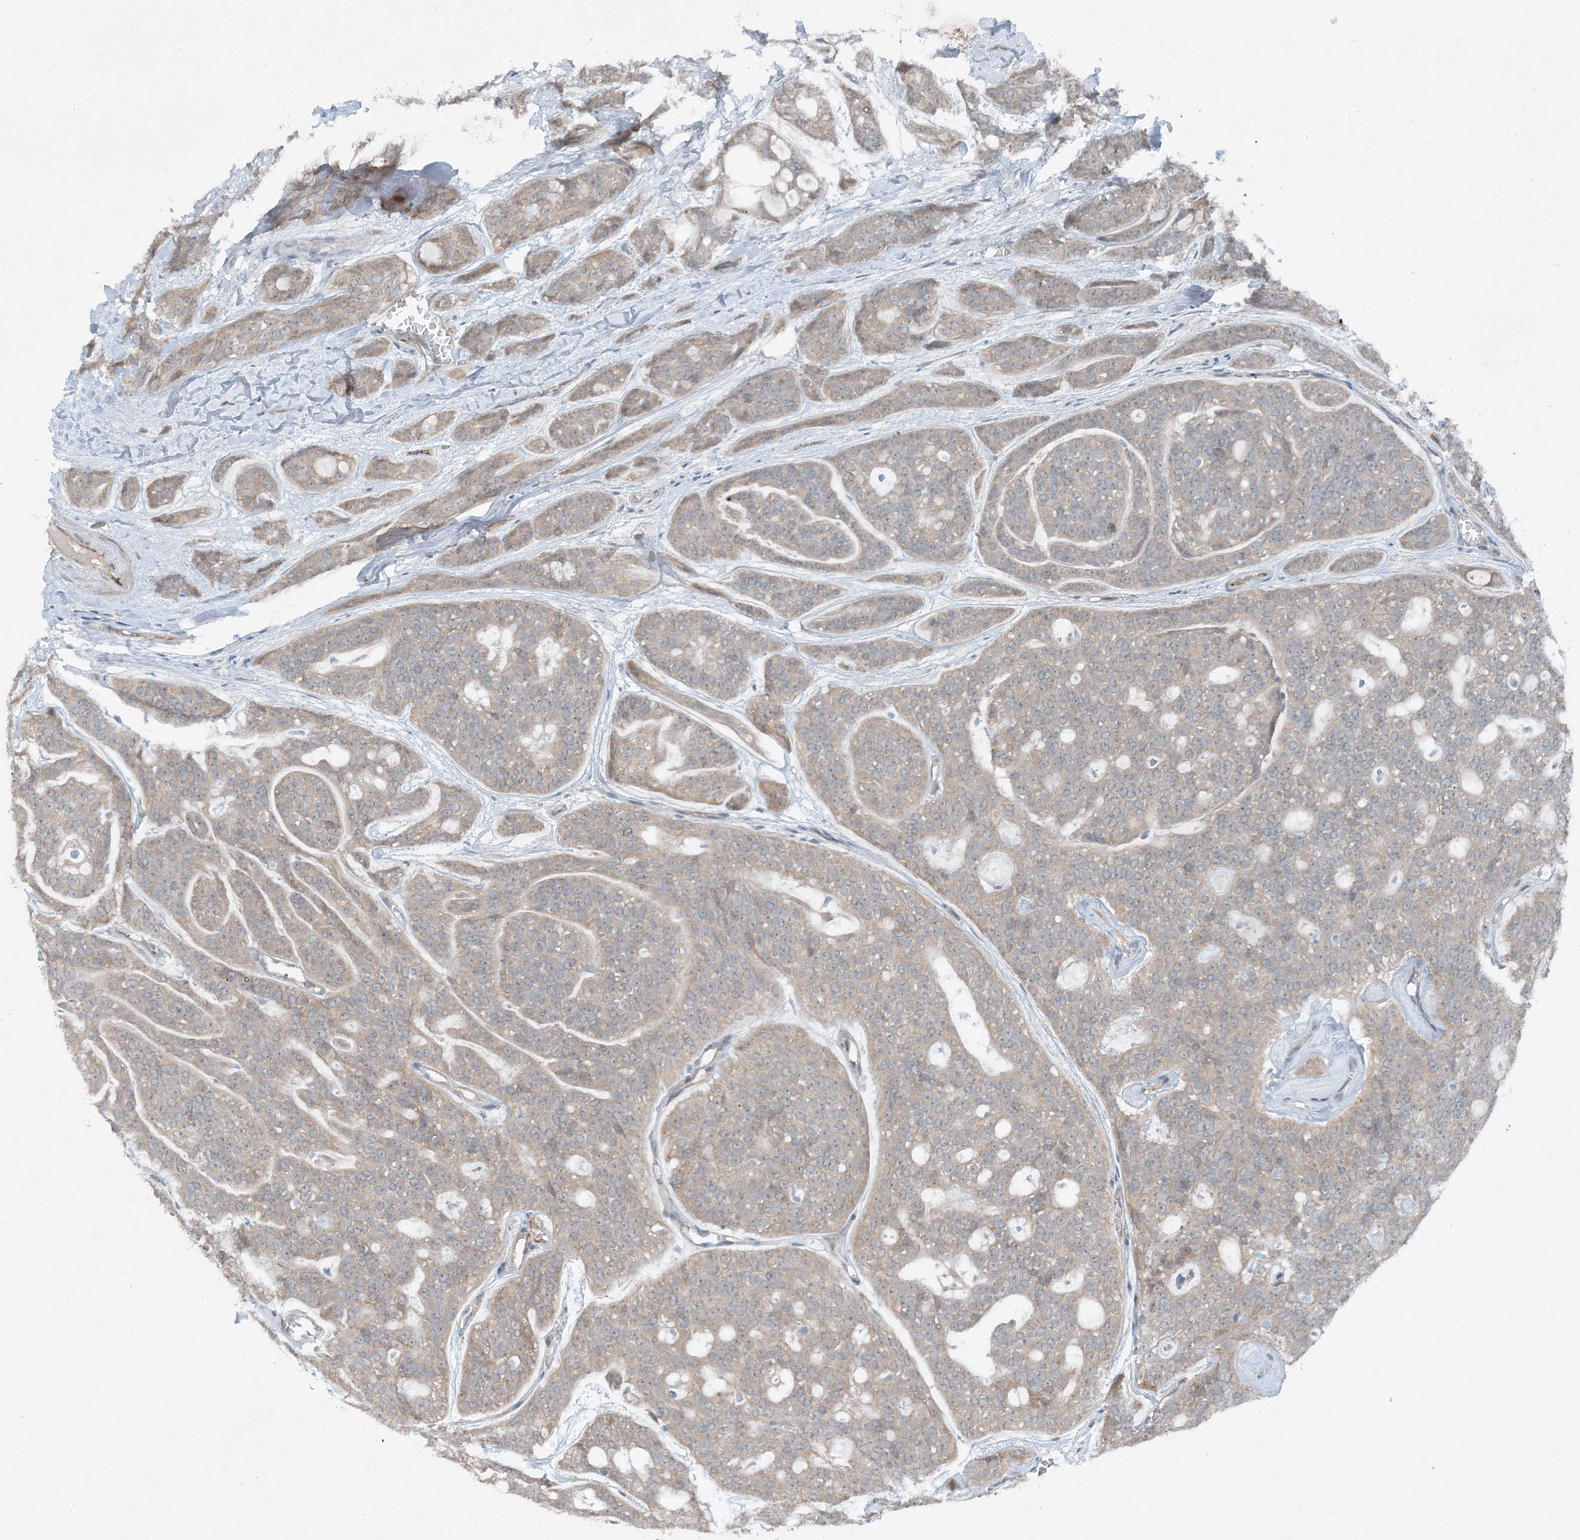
{"staining": {"intensity": "weak", "quantity": ">75%", "location": "cytoplasmic/membranous"}, "tissue": "head and neck cancer", "cell_type": "Tumor cells", "image_type": "cancer", "snomed": [{"axis": "morphology", "description": "Adenocarcinoma, NOS"}, {"axis": "topography", "description": "Head-Neck"}], "caption": "A high-resolution histopathology image shows IHC staining of head and neck cancer (adenocarcinoma), which shows weak cytoplasmic/membranous expression in approximately >75% of tumor cells.", "gene": "MITD1", "patient": {"sex": "male", "age": 66}}